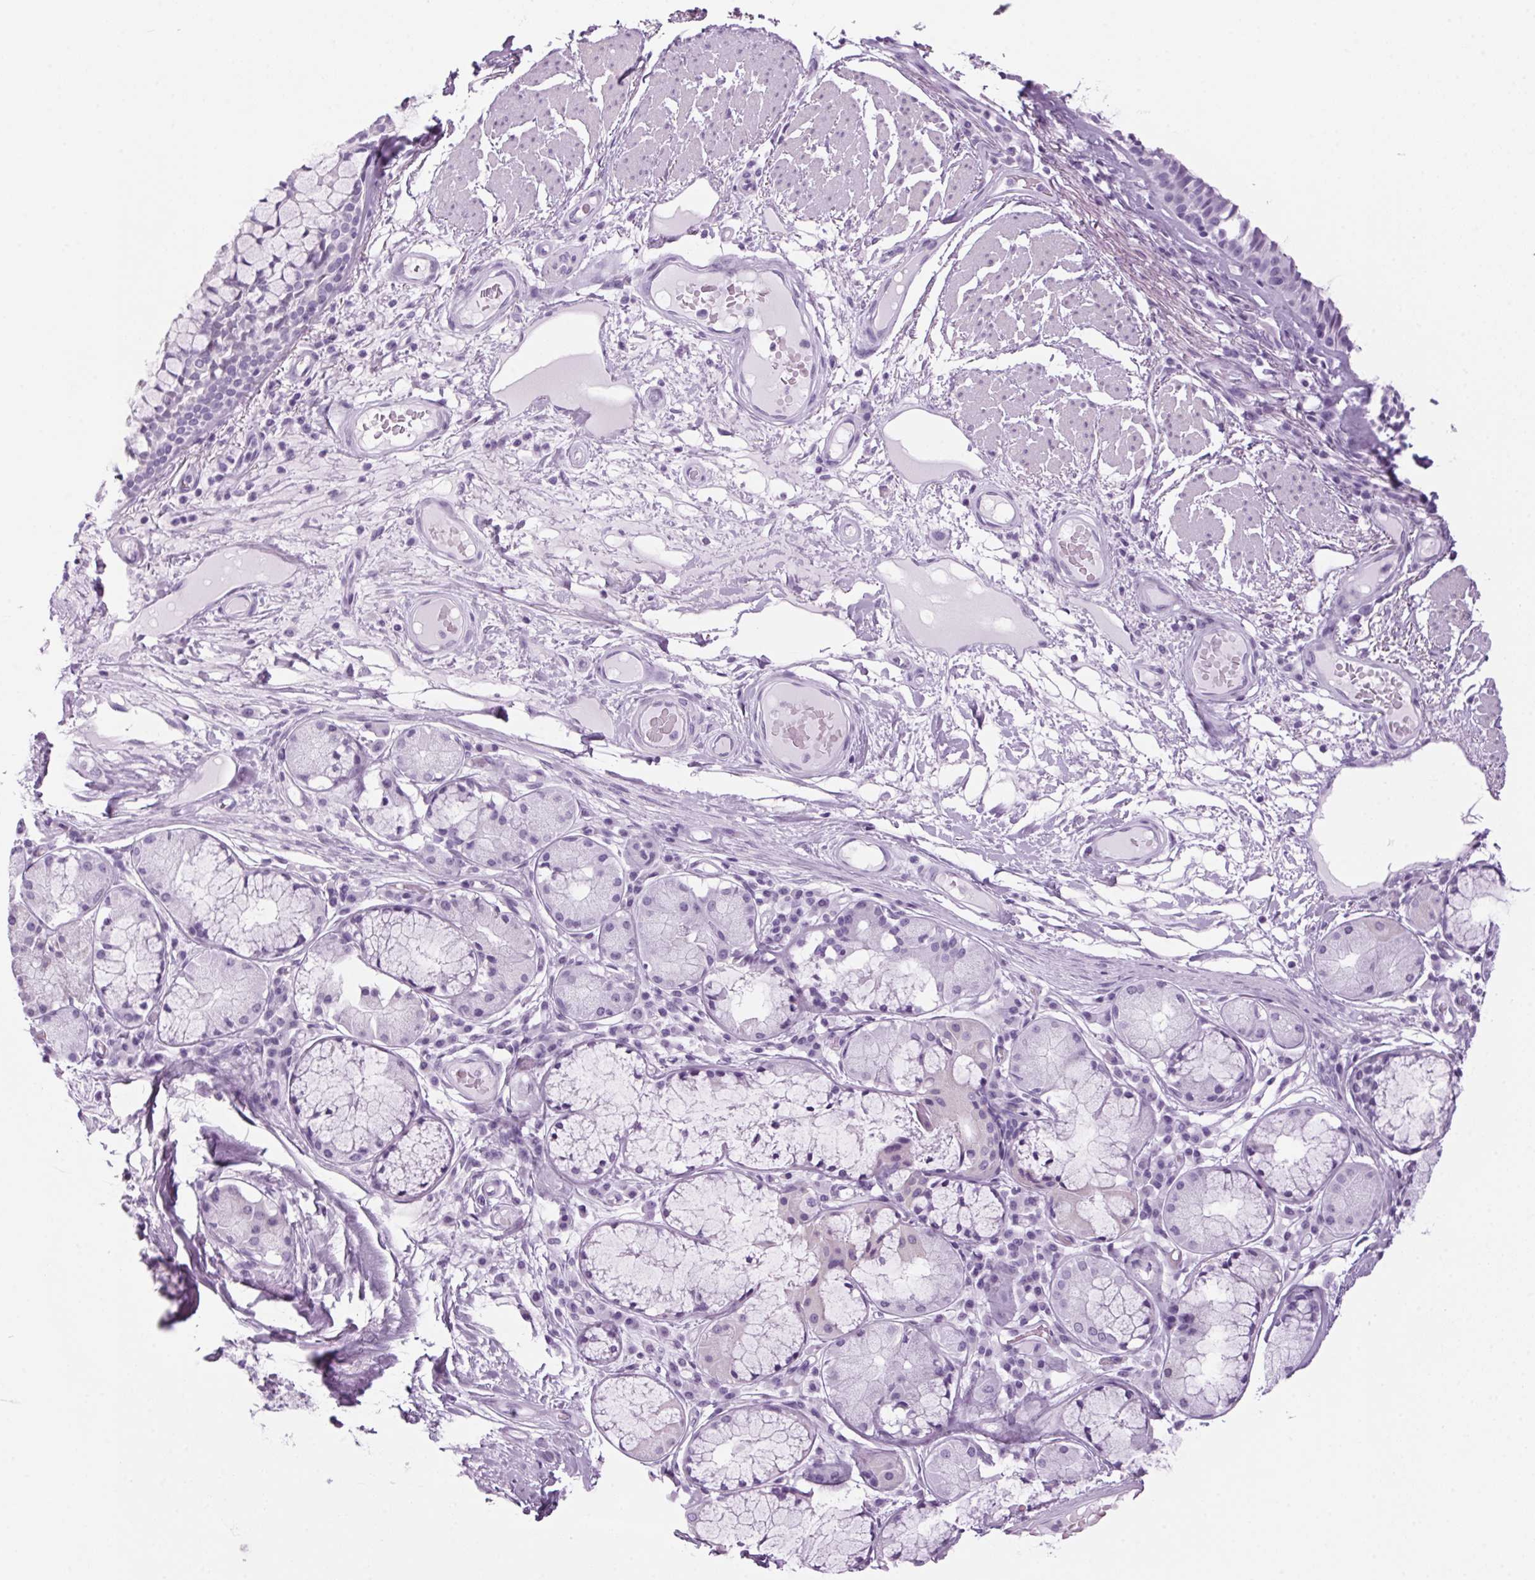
{"staining": {"intensity": "negative", "quantity": "none", "location": "none"}, "tissue": "adipose tissue", "cell_type": "Adipocytes", "image_type": "normal", "snomed": [{"axis": "morphology", "description": "Normal tissue, NOS"}, {"axis": "topography", "description": "Cartilage tissue"}, {"axis": "topography", "description": "Bronchus"}], "caption": "Image shows no significant protein expression in adipocytes of normal adipose tissue. (DAB immunohistochemistry (IHC) with hematoxylin counter stain).", "gene": "PPP1R1A", "patient": {"sex": "male", "age": 64}}